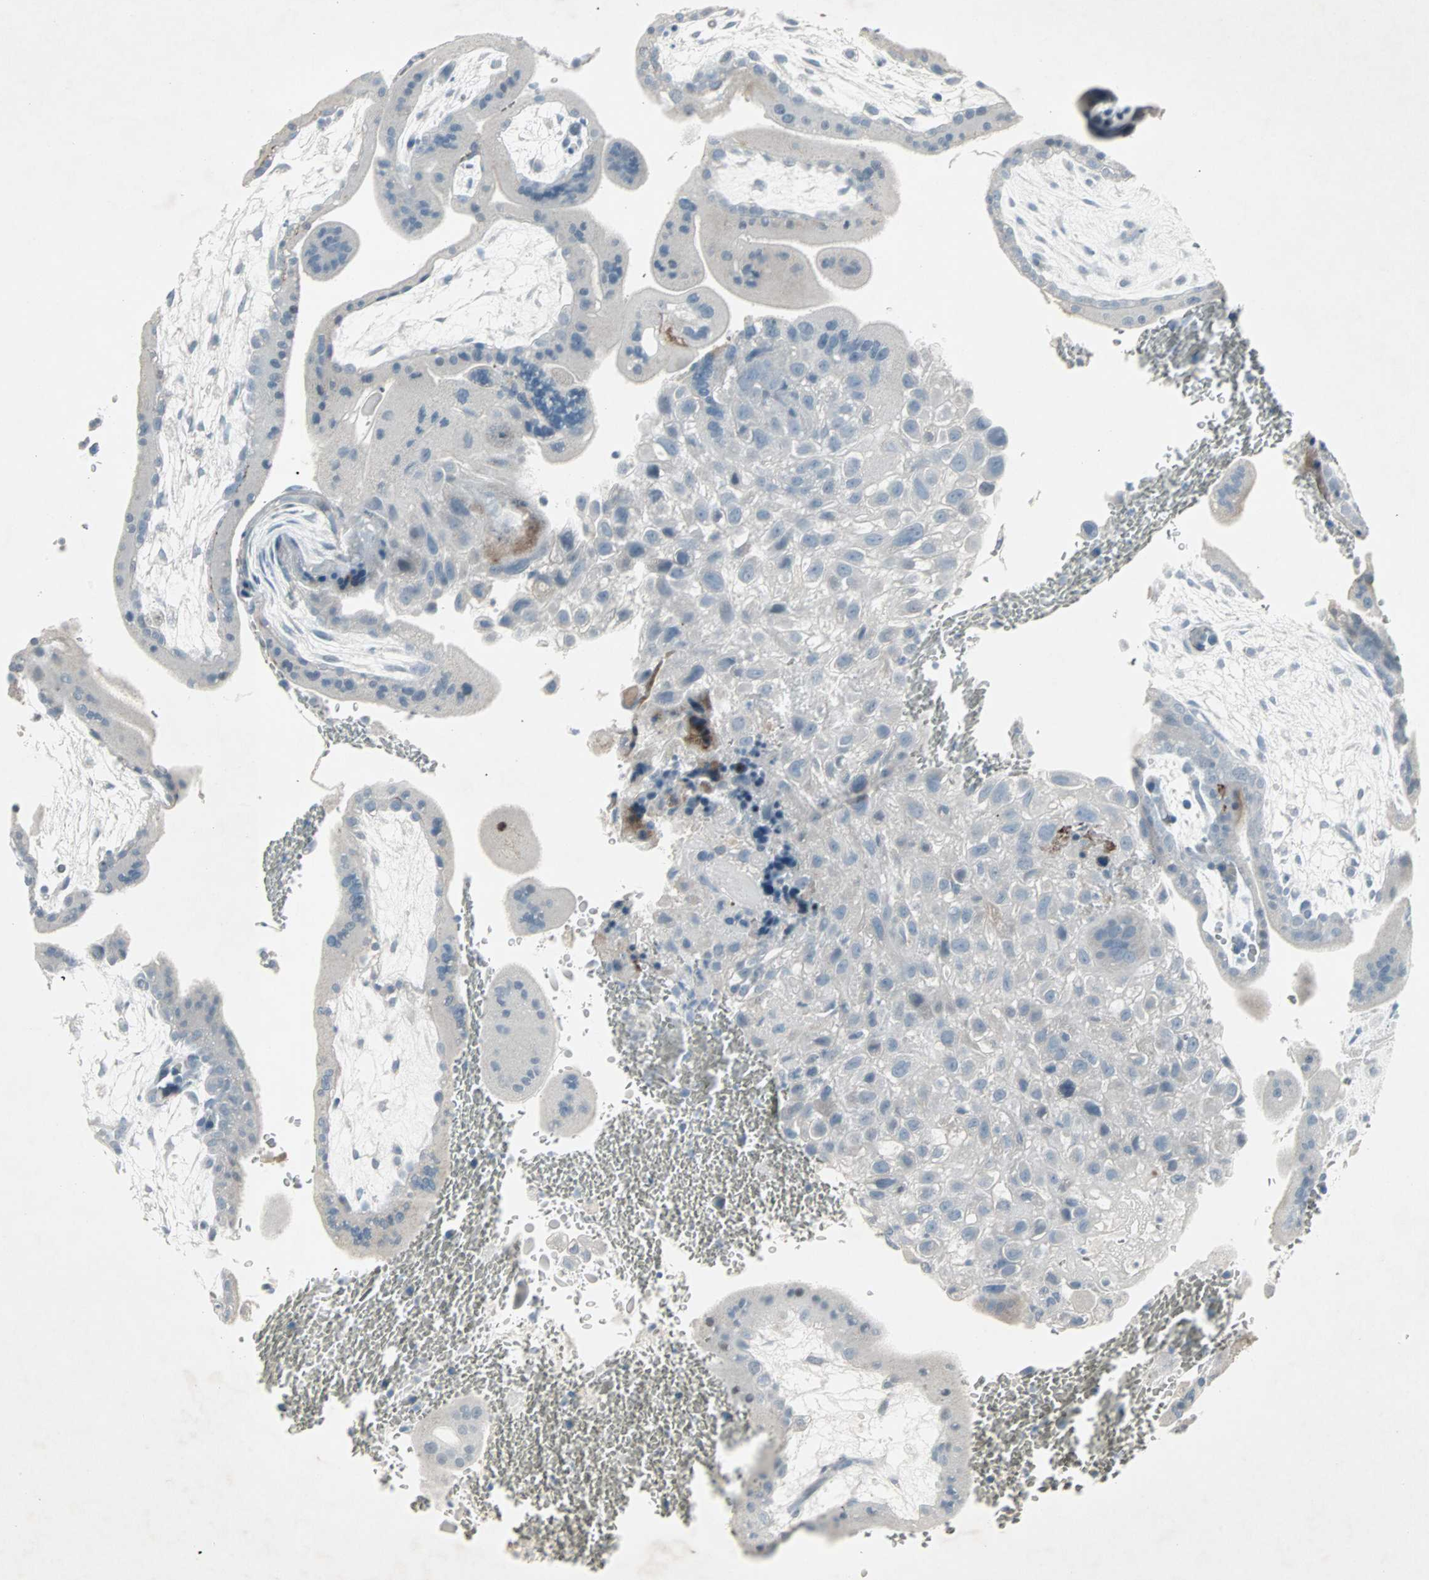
{"staining": {"intensity": "negative", "quantity": "none", "location": "none"}, "tissue": "placenta", "cell_type": "Decidual cells", "image_type": "normal", "snomed": [{"axis": "morphology", "description": "Normal tissue, NOS"}, {"axis": "topography", "description": "Placenta"}], "caption": "Image shows no protein expression in decidual cells of normal placenta. (Brightfield microscopy of DAB (3,3'-diaminobenzidine) immunohistochemistry (IHC) at high magnification).", "gene": "LANCL3", "patient": {"sex": "female", "age": 35}}